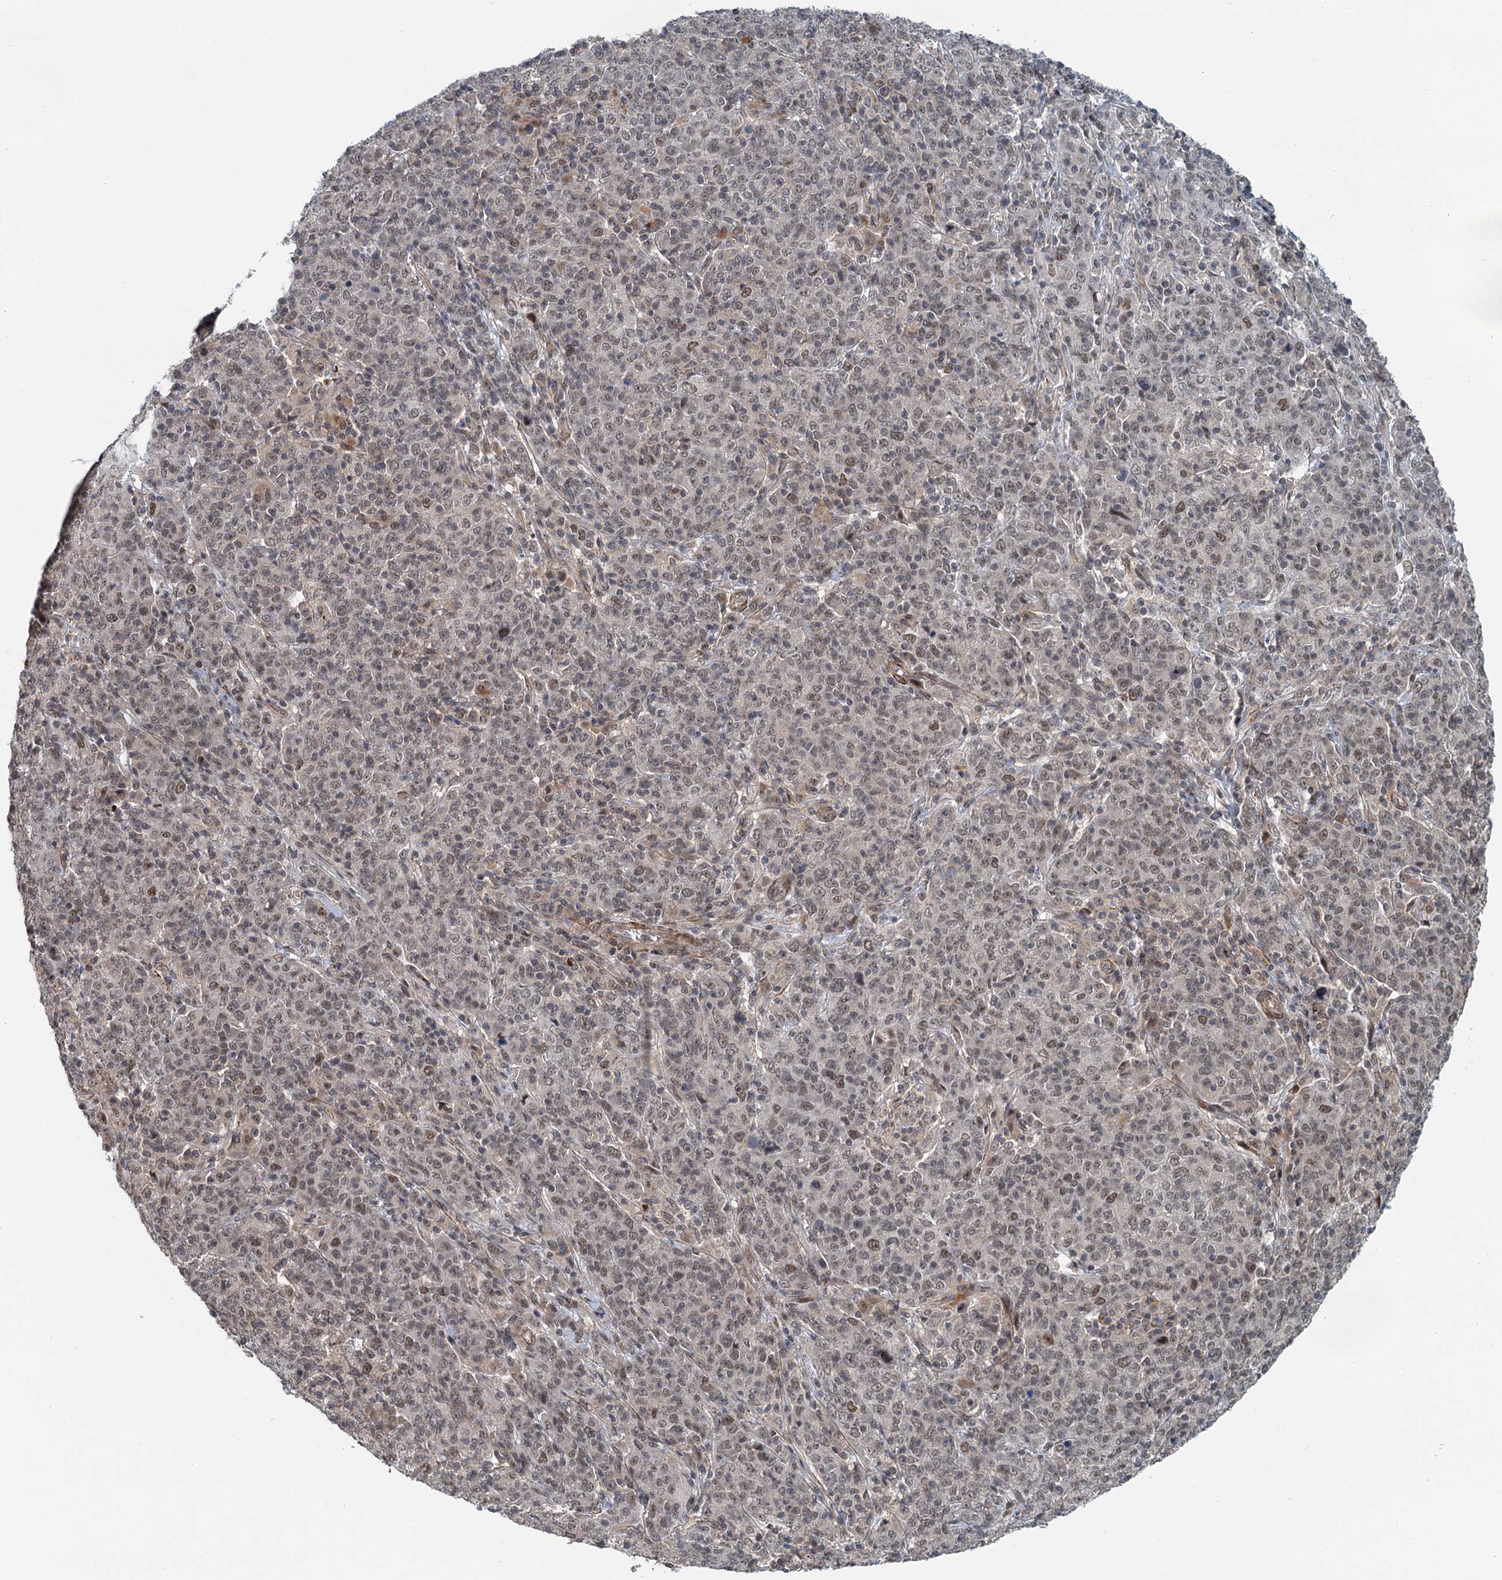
{"staining": {"intensity": "moderate", "quantity": ">75%", "location": "nuclear"}, "tissue": "cervical cancer", "cell_type": "Tumor cells", "image_type": "cancer", "snomed": [{"axis": "morphology", "description": "Squamous cell carcinoma, NOS"}, {"axis": "topography", "description": "Cervix"}], "caption": "Immunohistochemical staining of human squamous cell carcinoma (cervical) reveals moderate nuclear protein expression in about >75% of tumor cells.", "gene": "TAS2R42", "patient": {"sex": "female", "age": 67}}